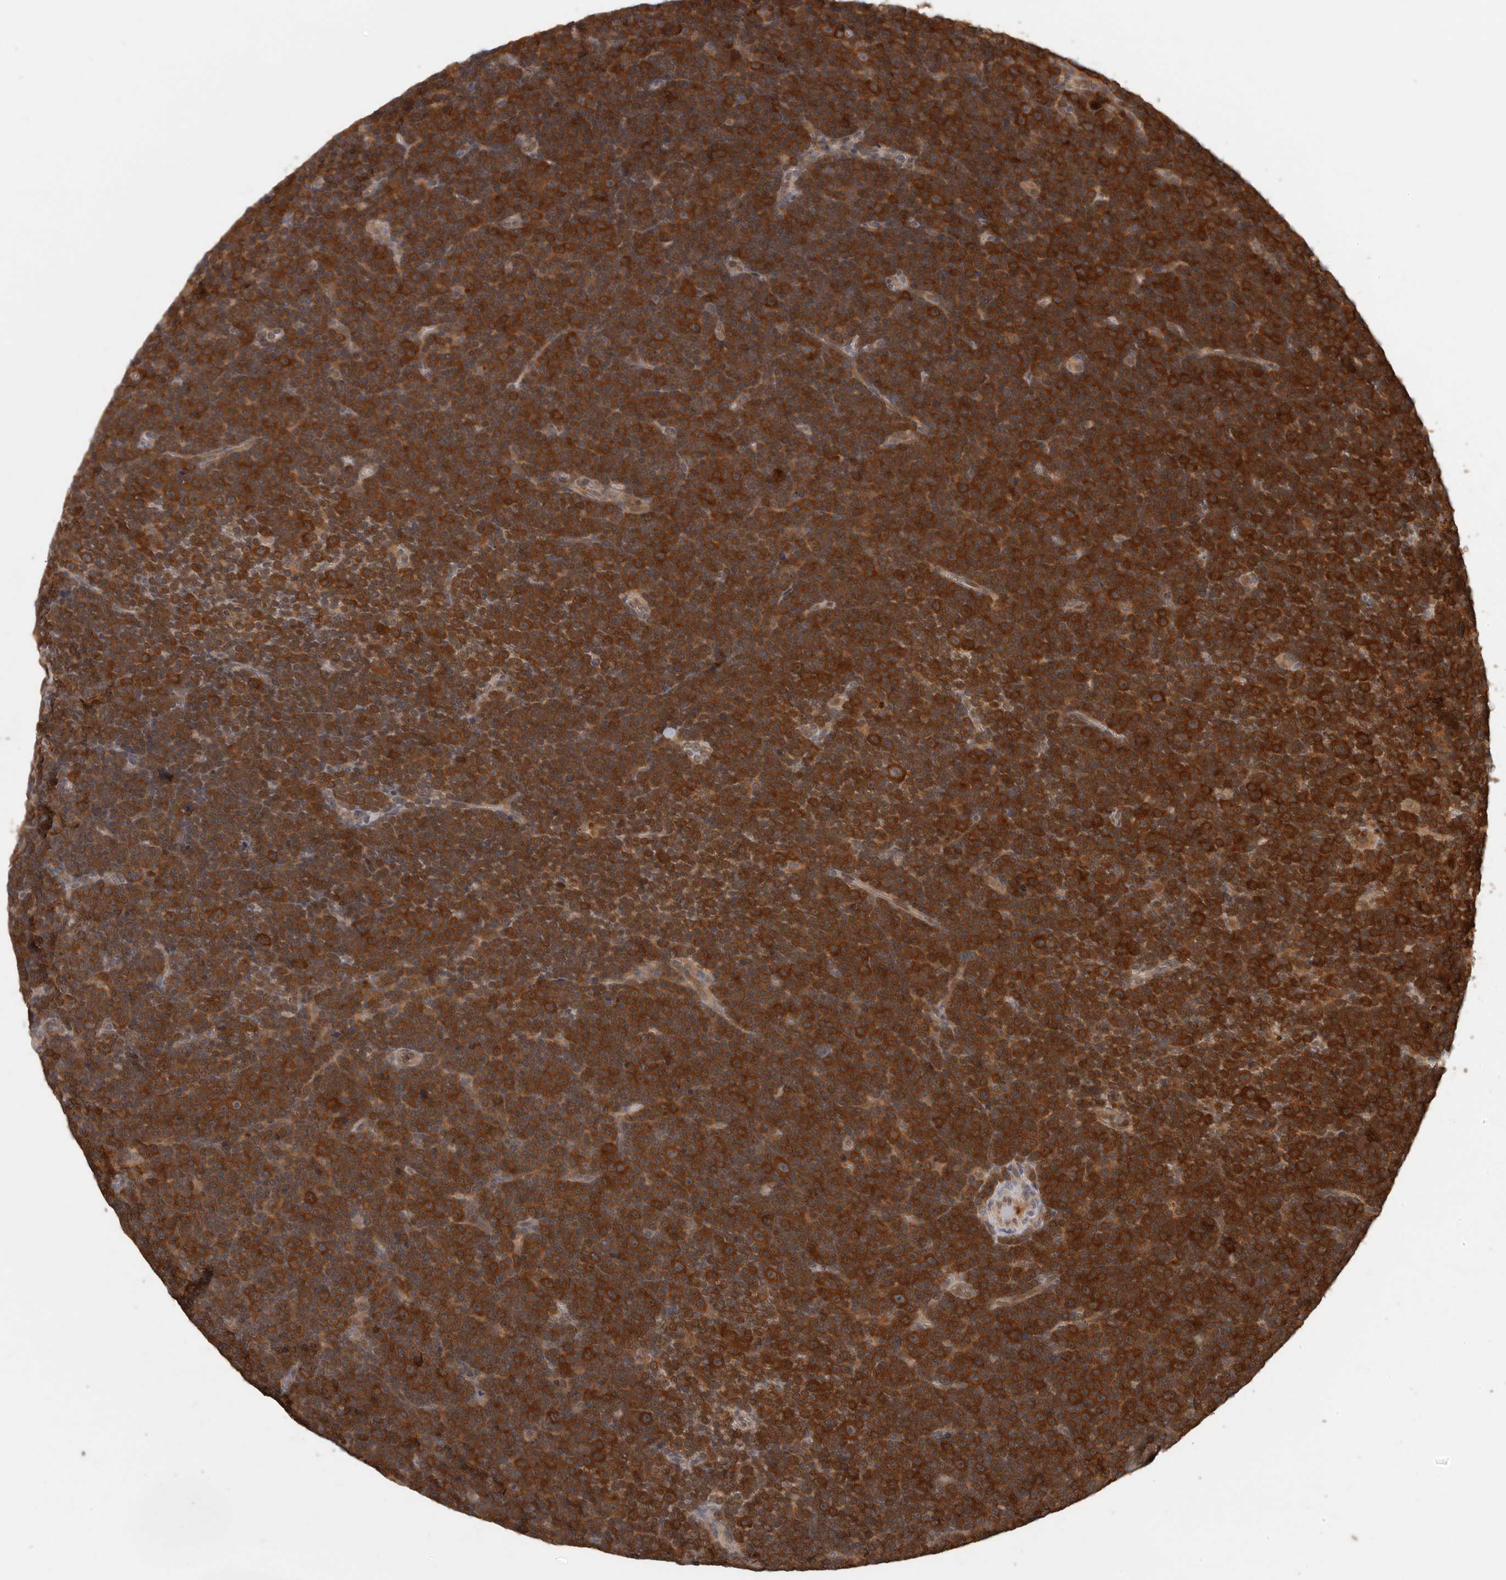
{"staining": {"intensity": "strong", "quantity": ">75%", "location": "cytoplasmic/membranous"}, "tissue": "lymphoma", "cell_type": "Tumor cells", "image_type": "cancer", "snomed": [{"axis": "morphology", "description": "Malignant lymphoma, non-Hodgkin's type, Low grade"}, {"axis": "topography", "description": "Lymph node"}], "caption": "Protein analysis of lymphoma tissue demonstrates strong cytoplasmic/membranous expression in about >75% of tumor cells.", "gene": "CCT8", "patient": {"sex": "female", "age": 67}}